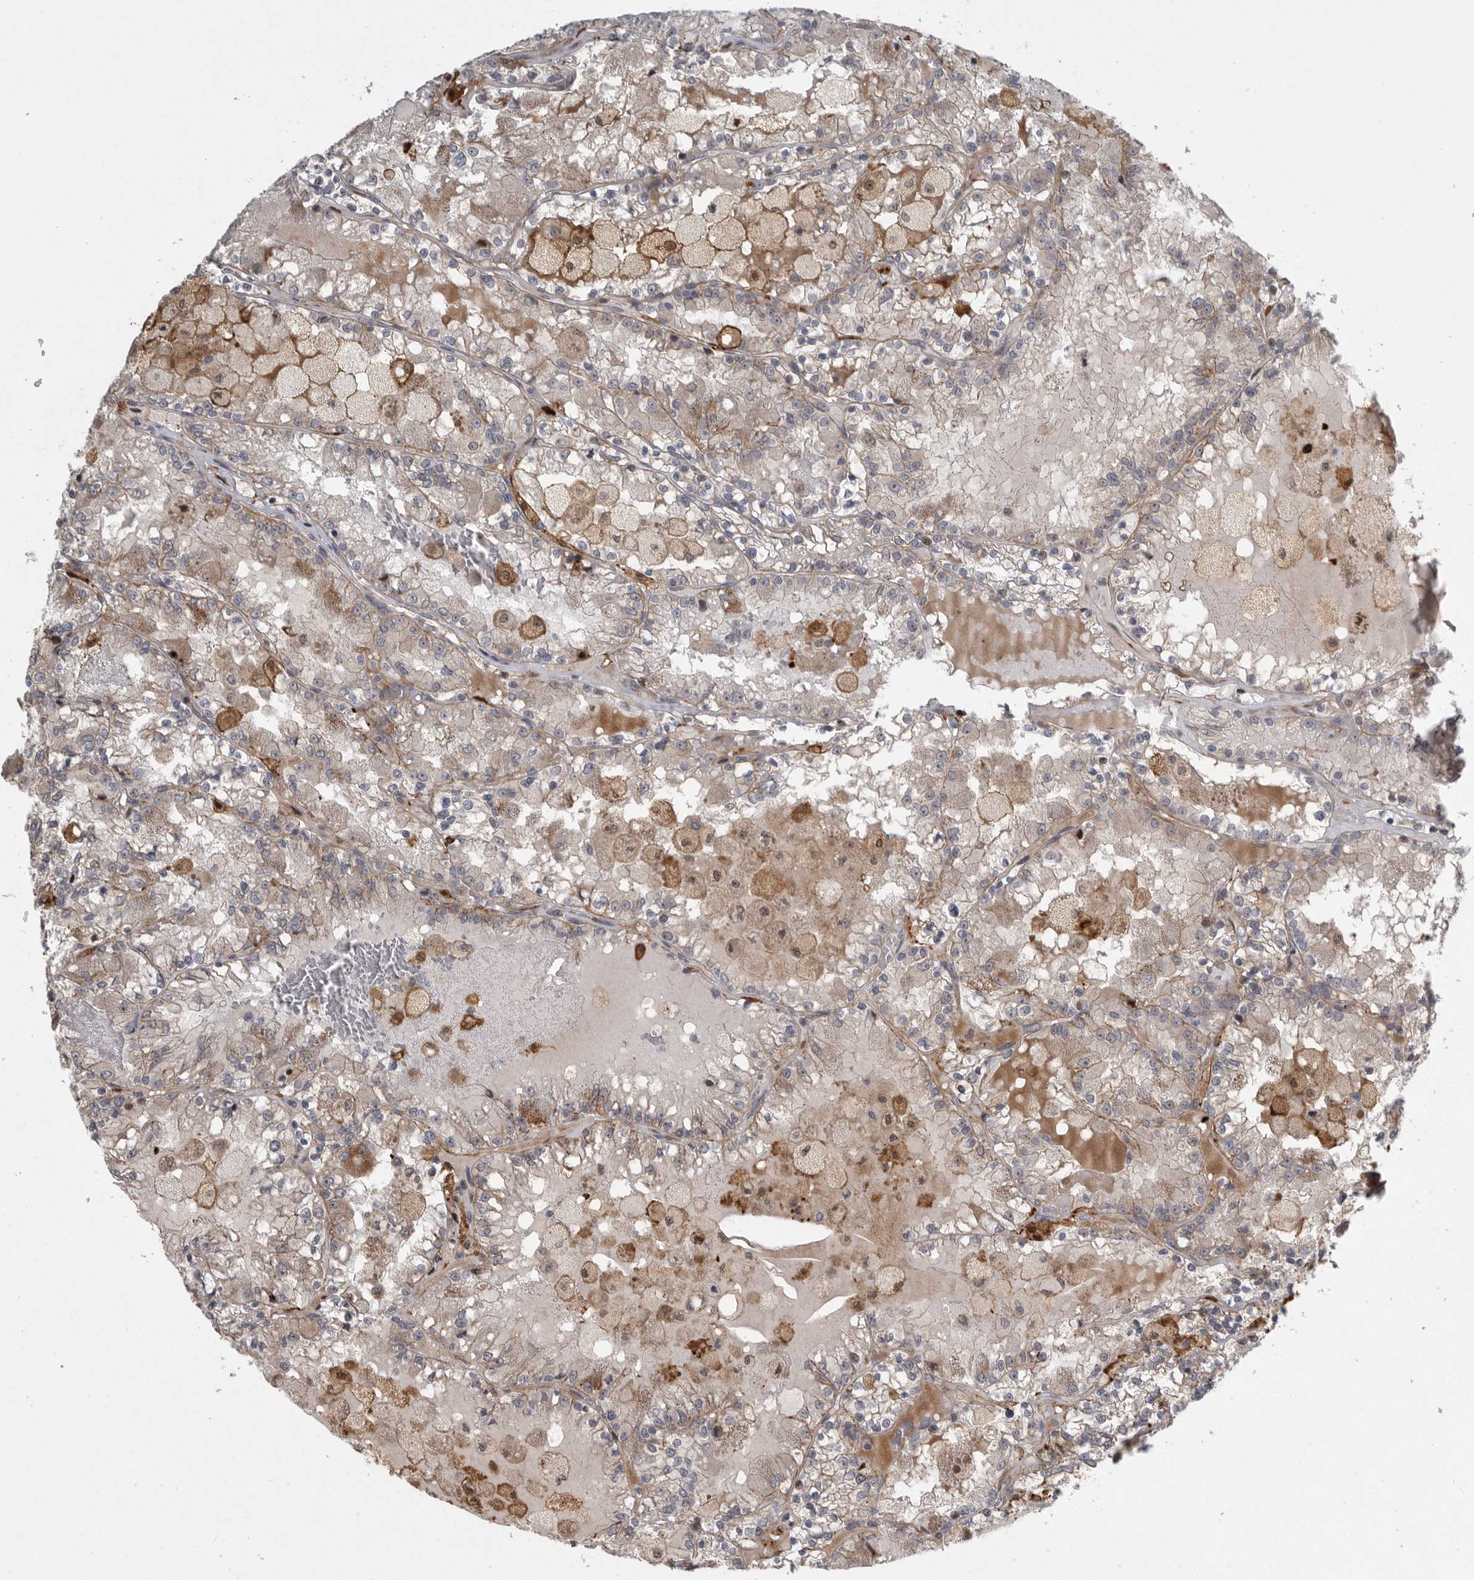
{"staining": {"intensity": "weak", "quantity": ">75%", "location": "cytoplasmic/membranous"}, "tissue": "renal cancer", "cell_type": "Tumor cells", "image_type": "cancer", "snomed": [{"axis": "morphology", "description": "Adenocarcinoma, NOS"}, {"axis": "topography", "description": "Kidney"}], "caption": "DAB immunohistochemical staining of renal adenocarcinoma demonstrates weak cytoplasmic/membranous protein staining in about >75% of tumor cells. (IHC, brightfield microscopy, high magnification).", "gene": "MPDZ", "patient": {"sex": "female", "age": 56}}